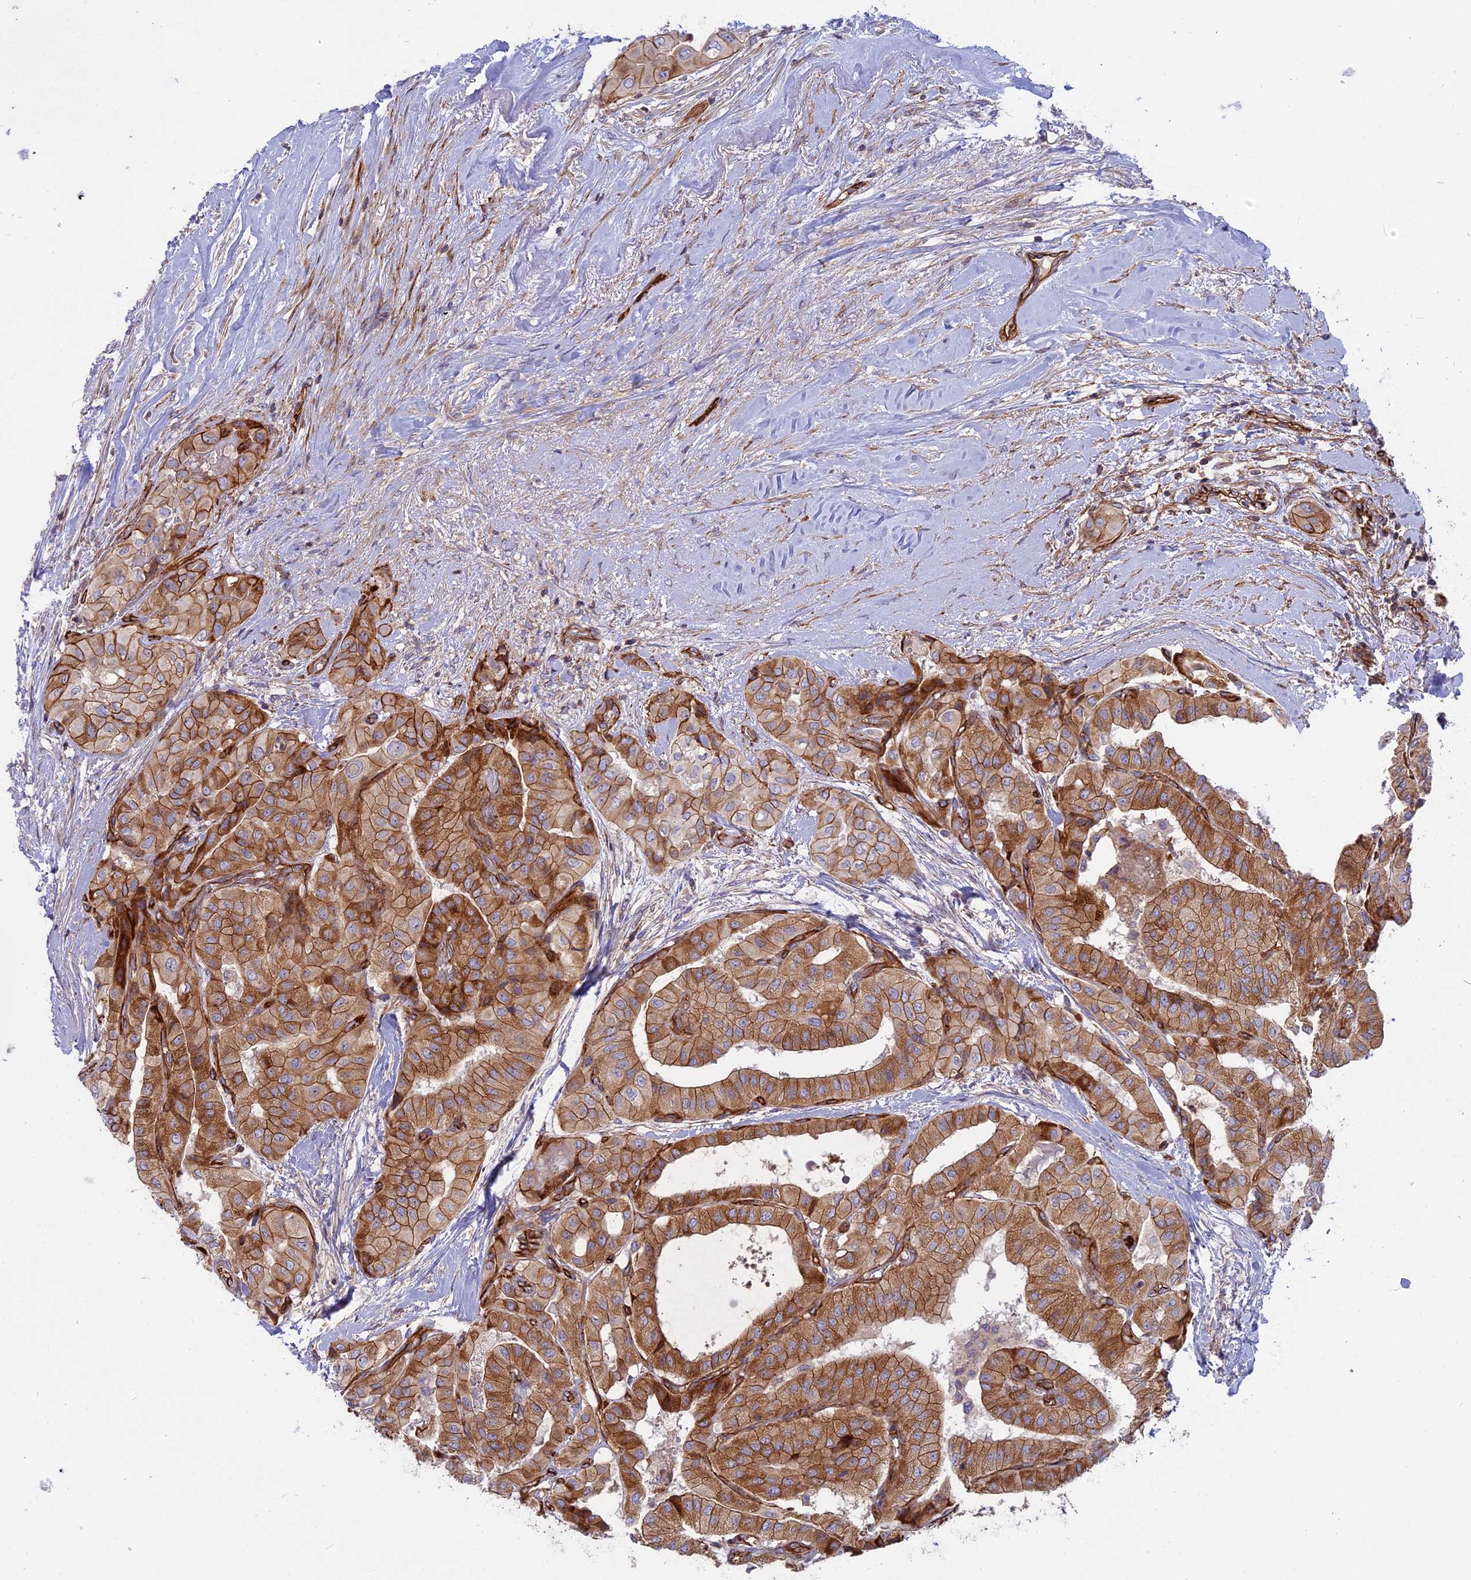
{"staining": {"intensity": "moderate", "quantity": ">75%", "location": "cytoplasmic/membranous"}, "tissue": "thyroid cancer", "cell_type": "Tumor cells", "image_type": "cancer", "snomed": [{"axis": "morphology", "description": "Papillary adenocarcinoma, NOS"}, {"axis": "topography", "description": "Thyroid gland"}], "caption": "Brown immunohistochemical staining in papillary adenocarcinoma (thyroid) reveals moderate cytoplasmic/membranous staining in about >75% of tumor cells. The protein is stained brown, and the nuclei are stained in blue (DAB IHC with brightfield microscopy, high magnification).", "gene": "CNBD2", "patient": {"sex": "female", "age": 59}}